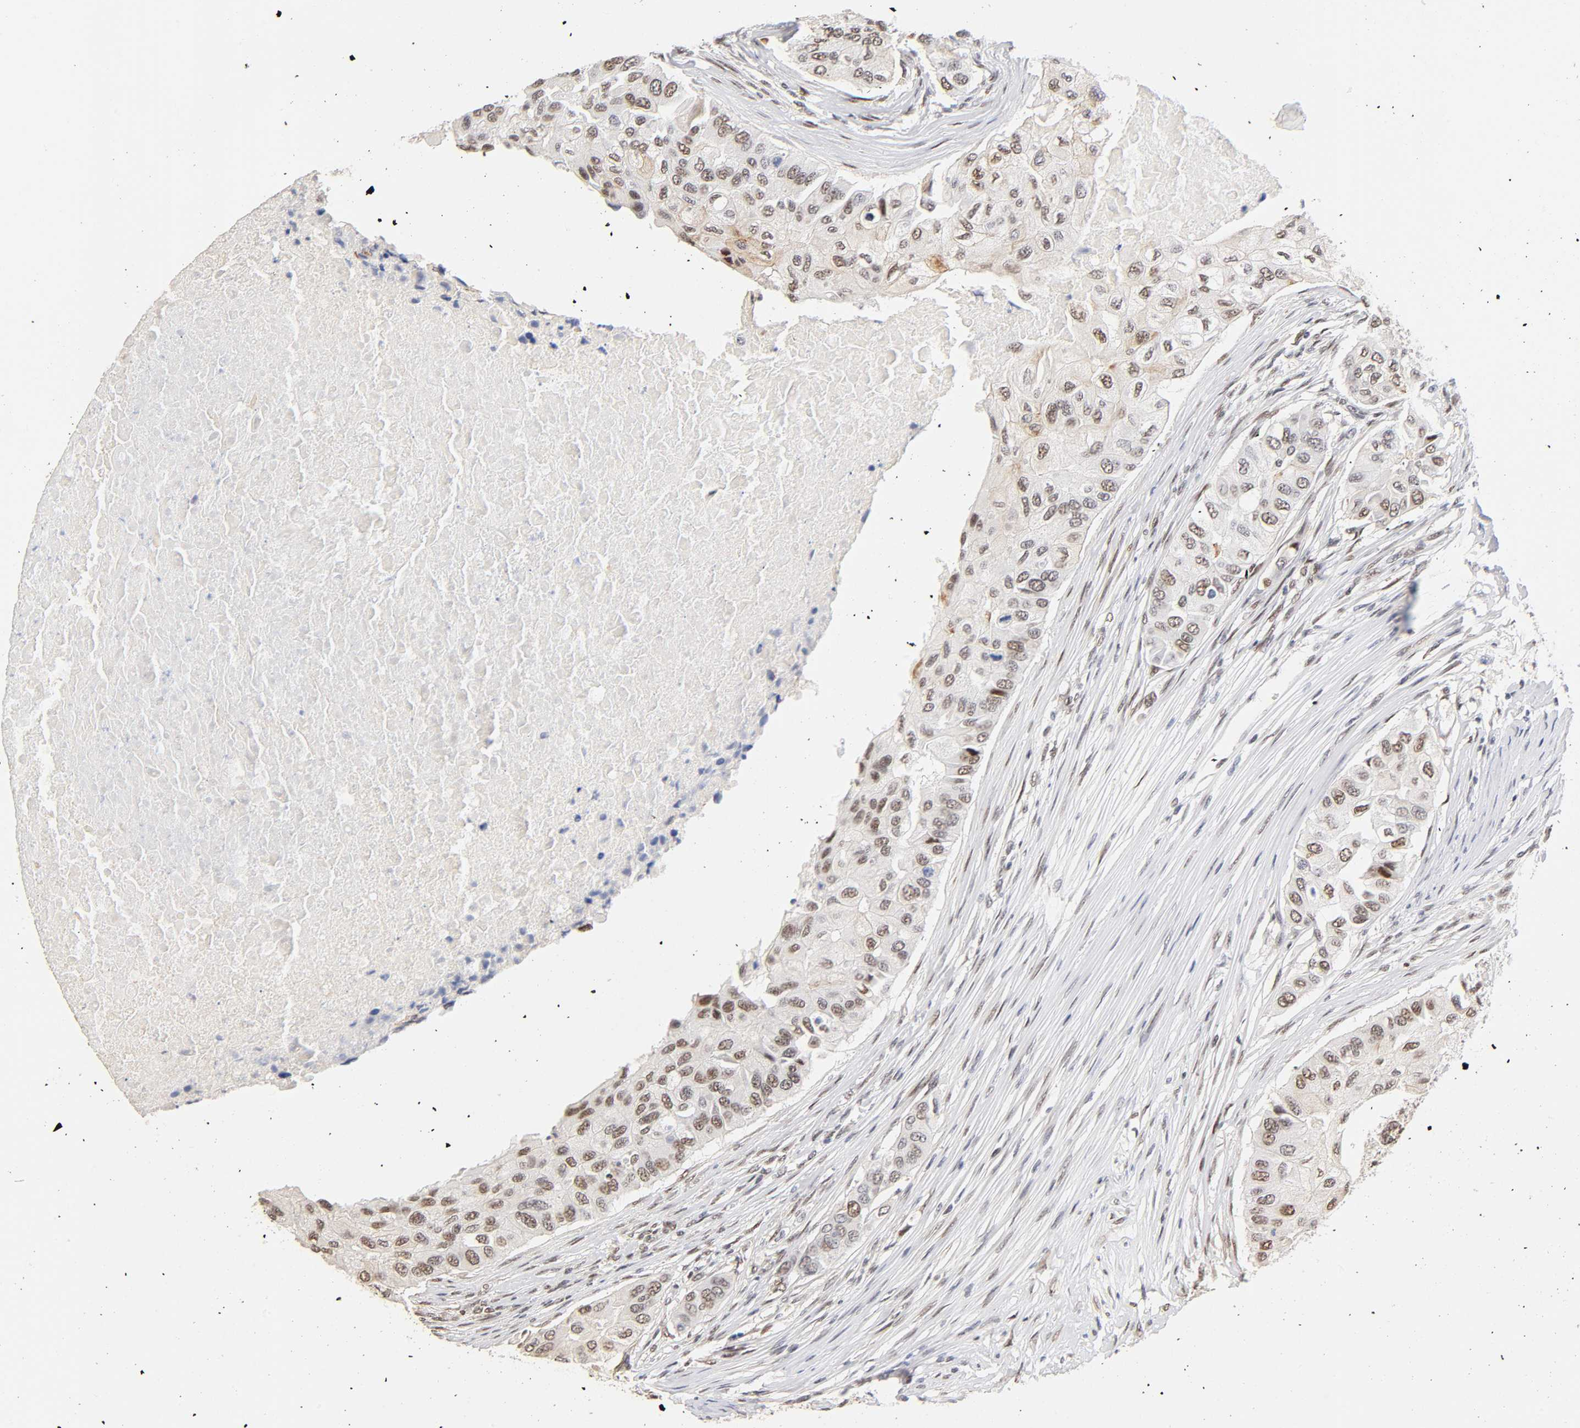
{"staining": {"intensity": "moderate", "quantity": "25%-75%", "location": "nuclear"}, "tissue": "breast cancer", "cell_type": "Tumor cells", "image_type": "cancer", "snomed": [{"axis": "morphology", "description": "Normal tissue, NOS"}, {"axis": "morphology", "description": "Duct carcinoma"}, {"axis": "topography", "description": "Breast"}], "caption": "A medium amount of moderate nuclear expression is appreciated in about 25%-75% of tumor cells in breast infiltrating ductal carcinoma tissue.", "gene": "TP53RK", "patient": {"sex": "female", "age": 49}}